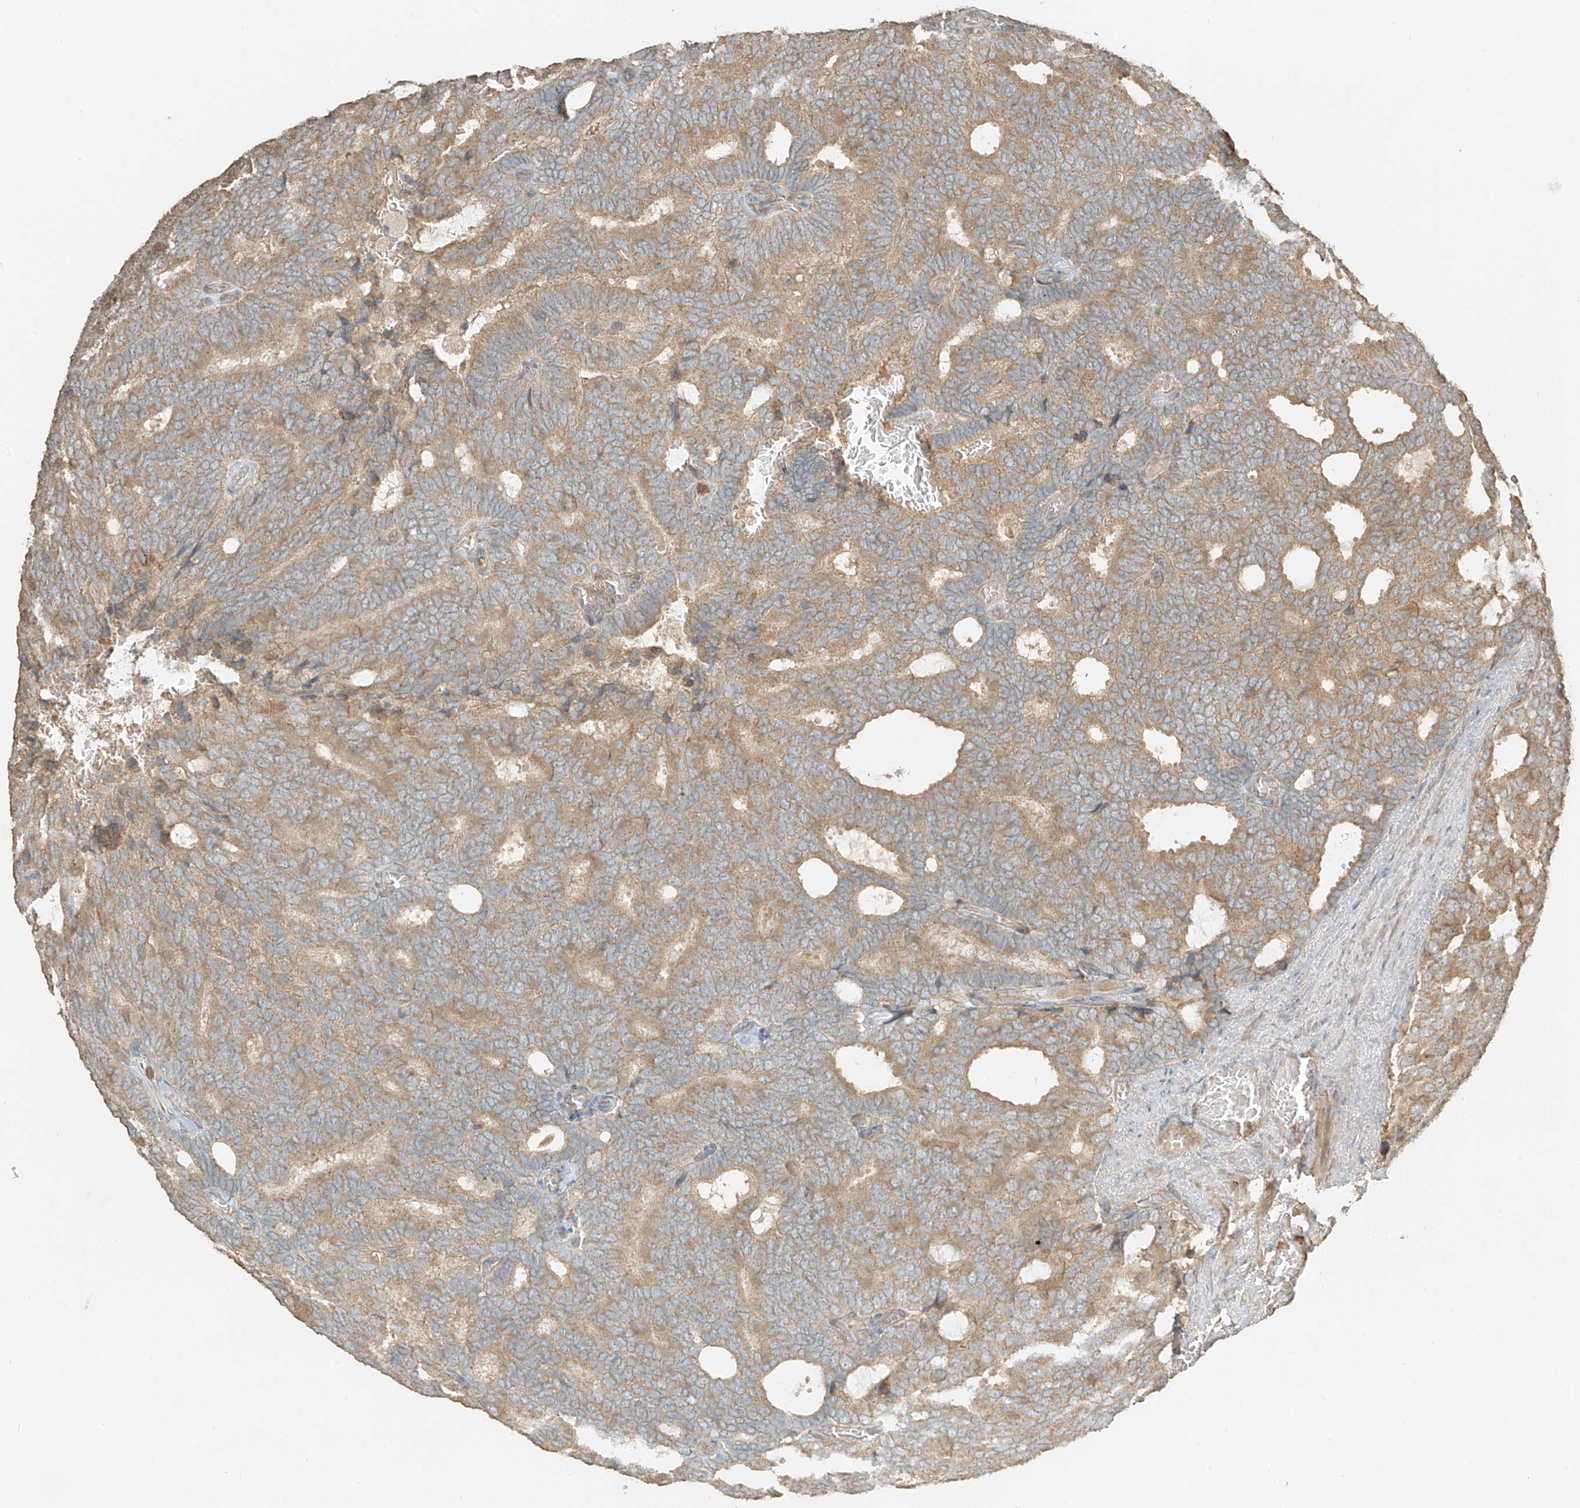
{"staining": {"intensity": "moderate", "quantity": ">75%", "location": "cytoplasmic/membranous"}, "tissue": "prostate cancer", "cell_type": "Tumor cells", "image_type": "cancer", "snomed": [{"axis": "morphology", "description": "Adenocarcinoma, Low grade"}, {"axis": "topography", "description": "Prostate"}], "caption": "High-power microscopy captured an IHC photomicrograph of prostate adenocarcinoma (low-grade), revealing moderate cytoplasmic/membranous expression in approximately >75% of tumor cells.", "gene": "RFTN2", "patient": {"sex": "male", "age": 71}}